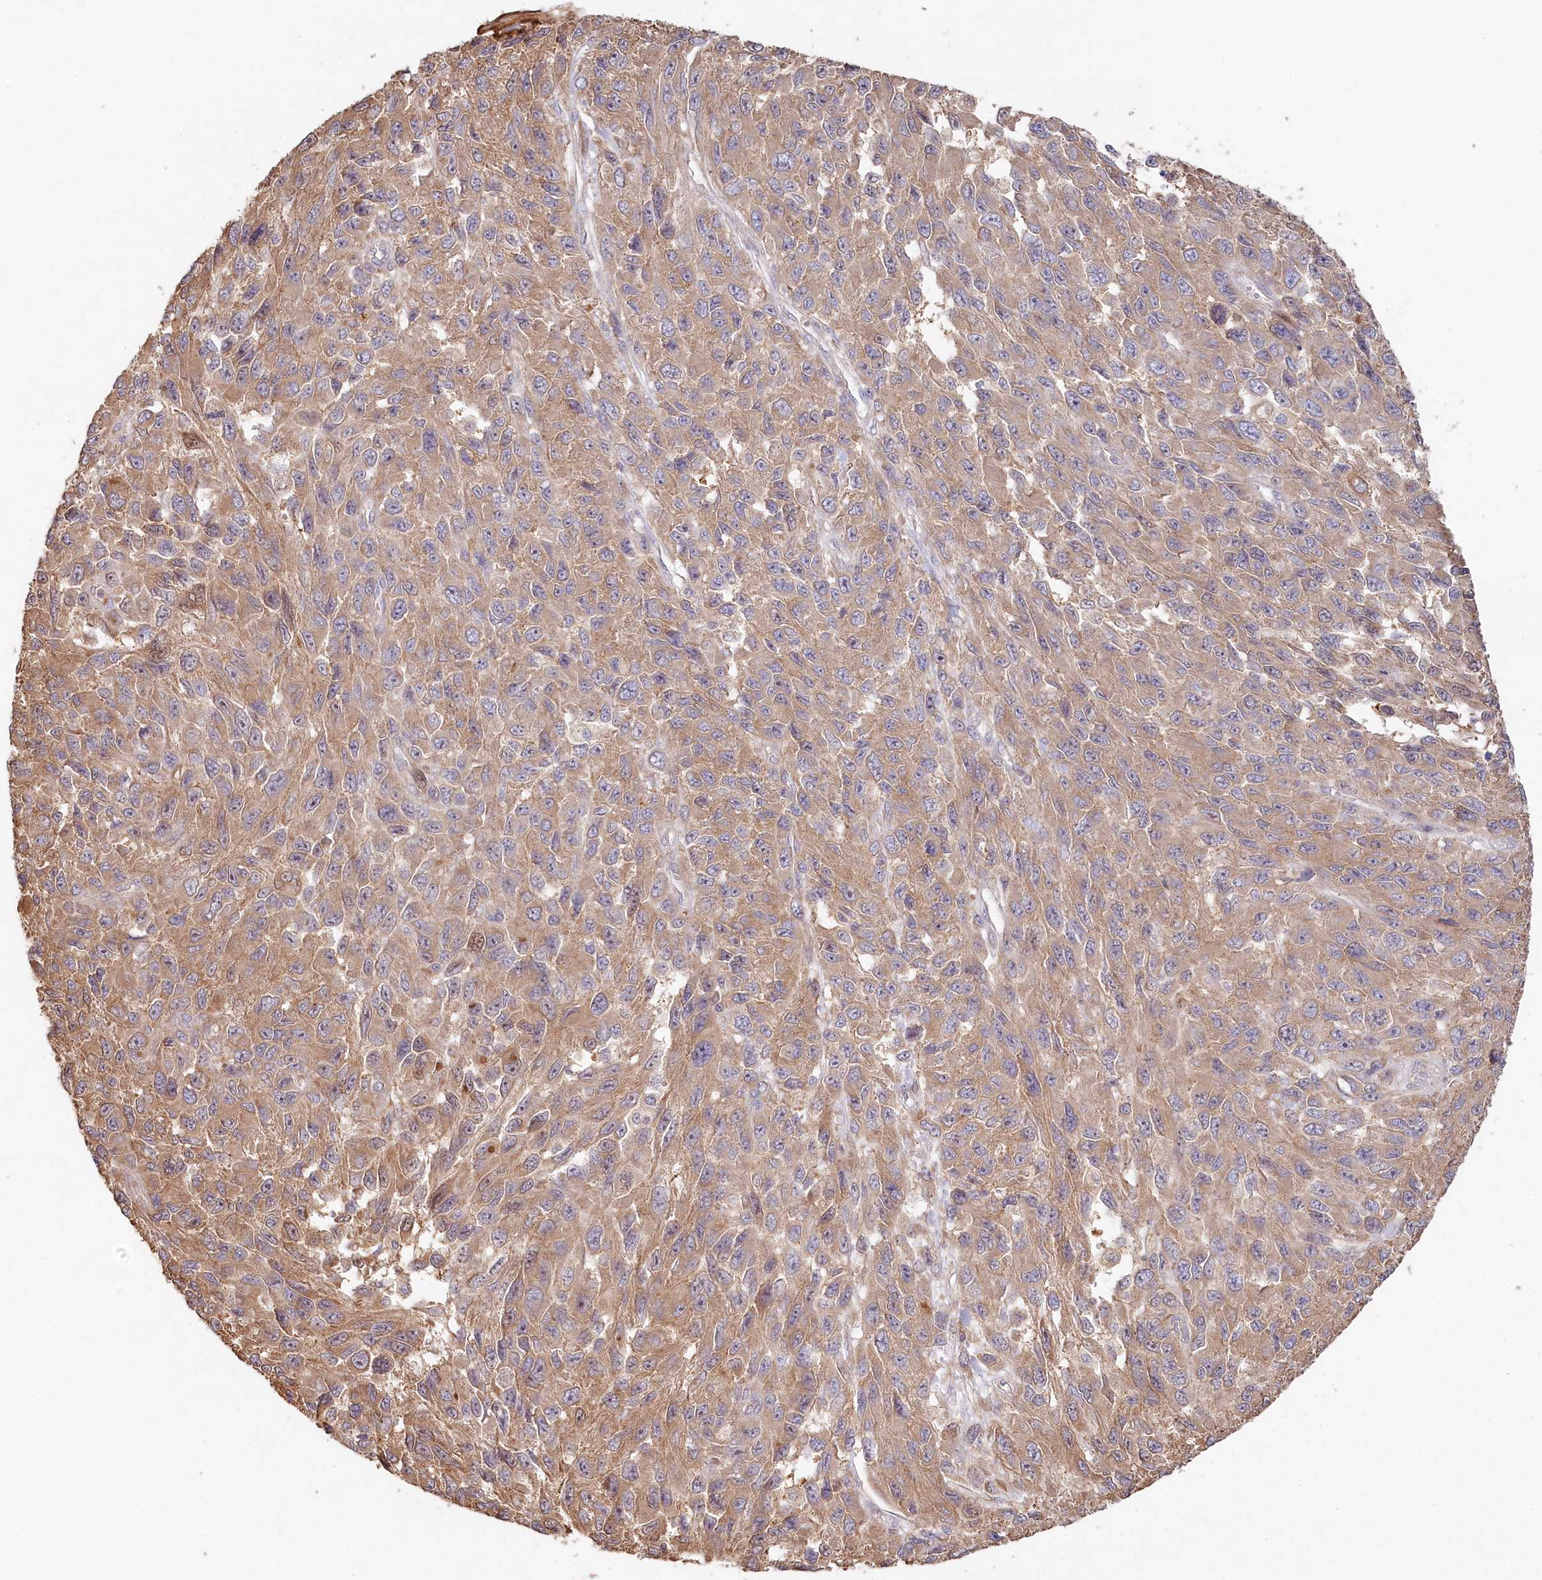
{"staining": {"intensity": "weak", "quantity": ">75%", "location": "cytoplasmic/membranous"}, "tissue": "melanoma", "cell_type": "Tumor cells", "image_type": "cancer", "snomed": [{"axis": "morphology", "description": "Normal tissue, NOS"}, {"axis": "morphology", "description": "Malignant melanoma, NOS"}, {"axis": "topography", "description": "Skin"}], "caption": "Immunohistochemistry (IHC) histopathology image of human malignant melanoma stained for a protein (brown), which reveals low levels of weak cytoplasmic/membranous staining in about >75% of tumor cells.", "gene": "HAL", "patient": {"sex": "female", "age": 96}}